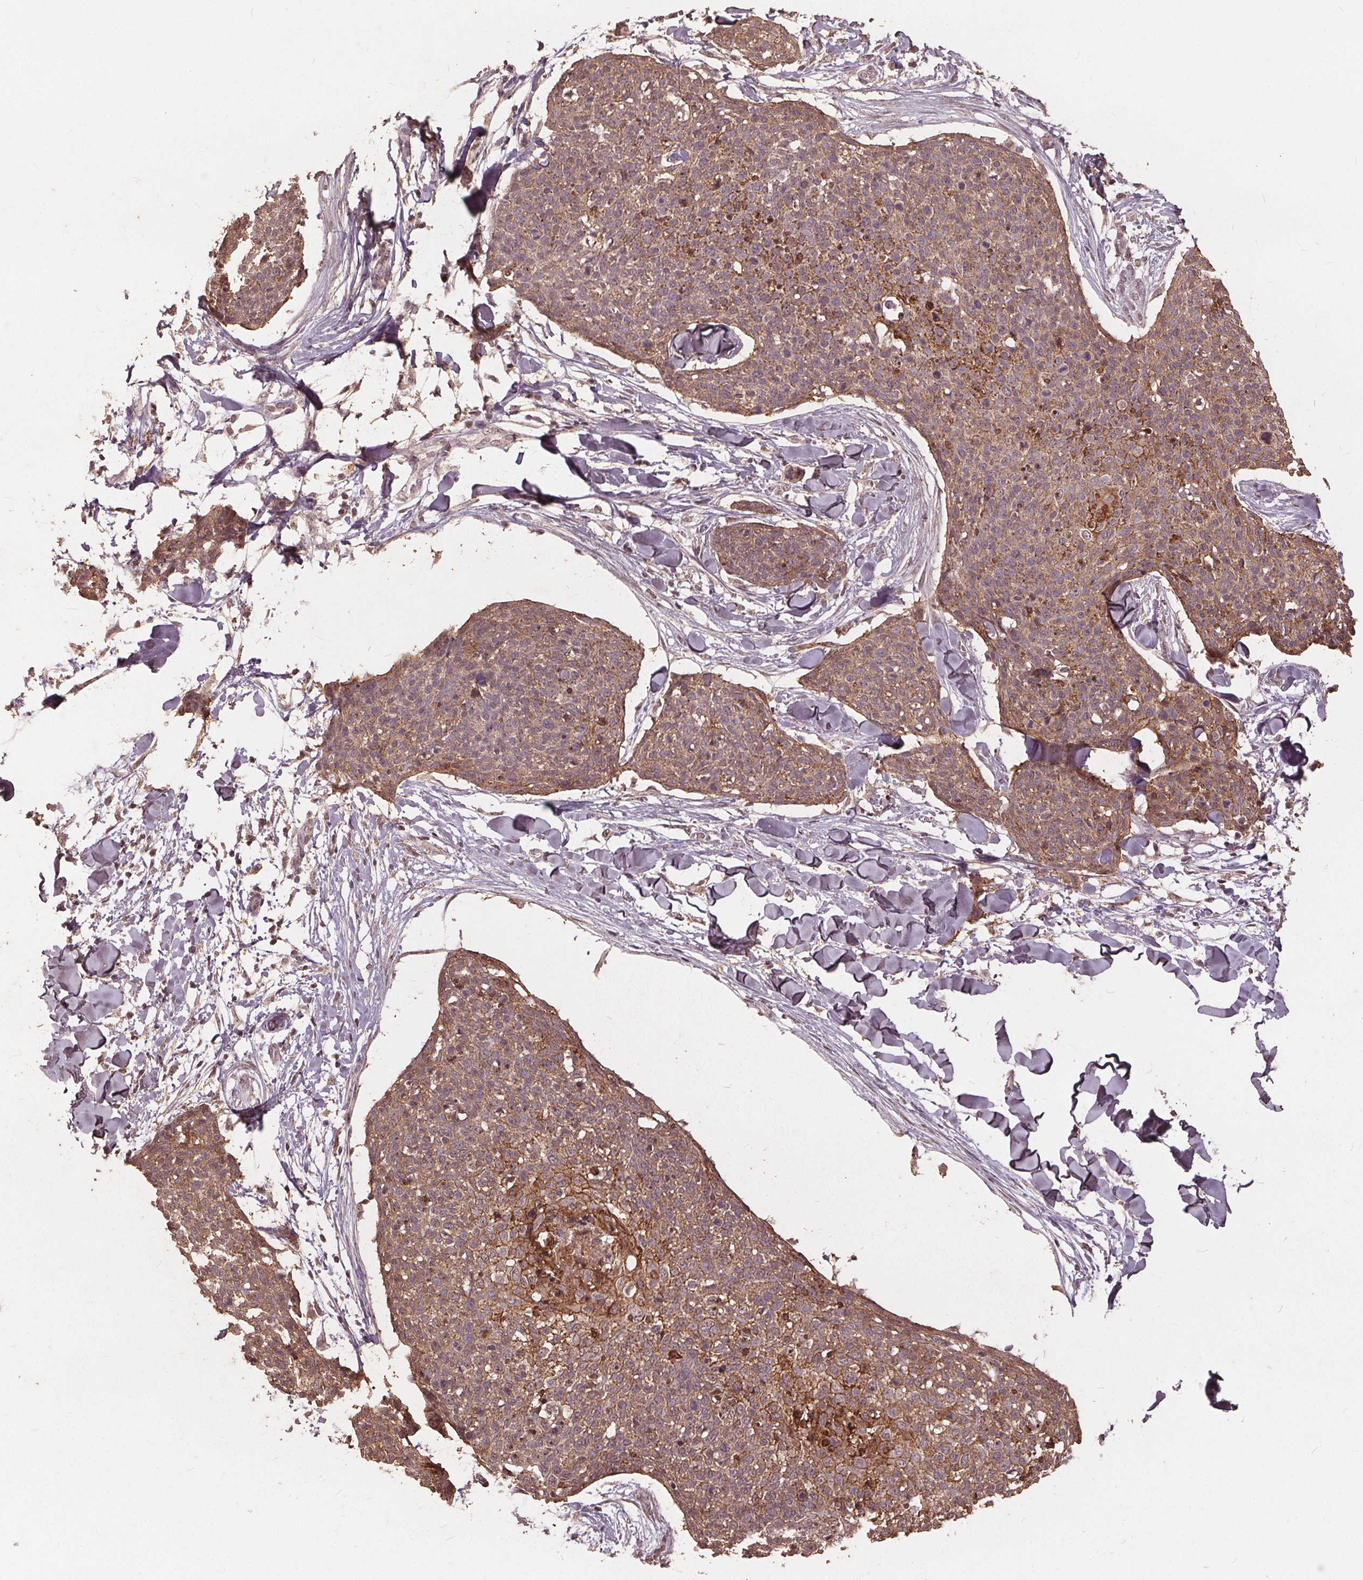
{"staining": {"intensity": "moderate", "quantity": ">75%", "location": "cytoplasmic/membranous"}, "tissue": "skin cancer", "cell_type": "Tumor cells", "image_type": "cancer", "snomed": [{"axis": "morphology", "description": "Squamous cell carcinoma, NOS"}, {"axis": "topography", "description": "Skin"}, {"axis": "topography", "description": "Vulva"}], "caption": "Tumor cells exhibit moderate cytoplasmic/membranous expression in approximately >75% of cells in skin squamous cell carcinoma. The staining was performed using DAB (3,3'-diaminobenzidine) to visualize the protein expression in brown, while the nuclei were stained in blue with hematoxylin (Magnification: 20x).", "gene": "DSG3", "patient": {"sex": "female", "age": 75}}